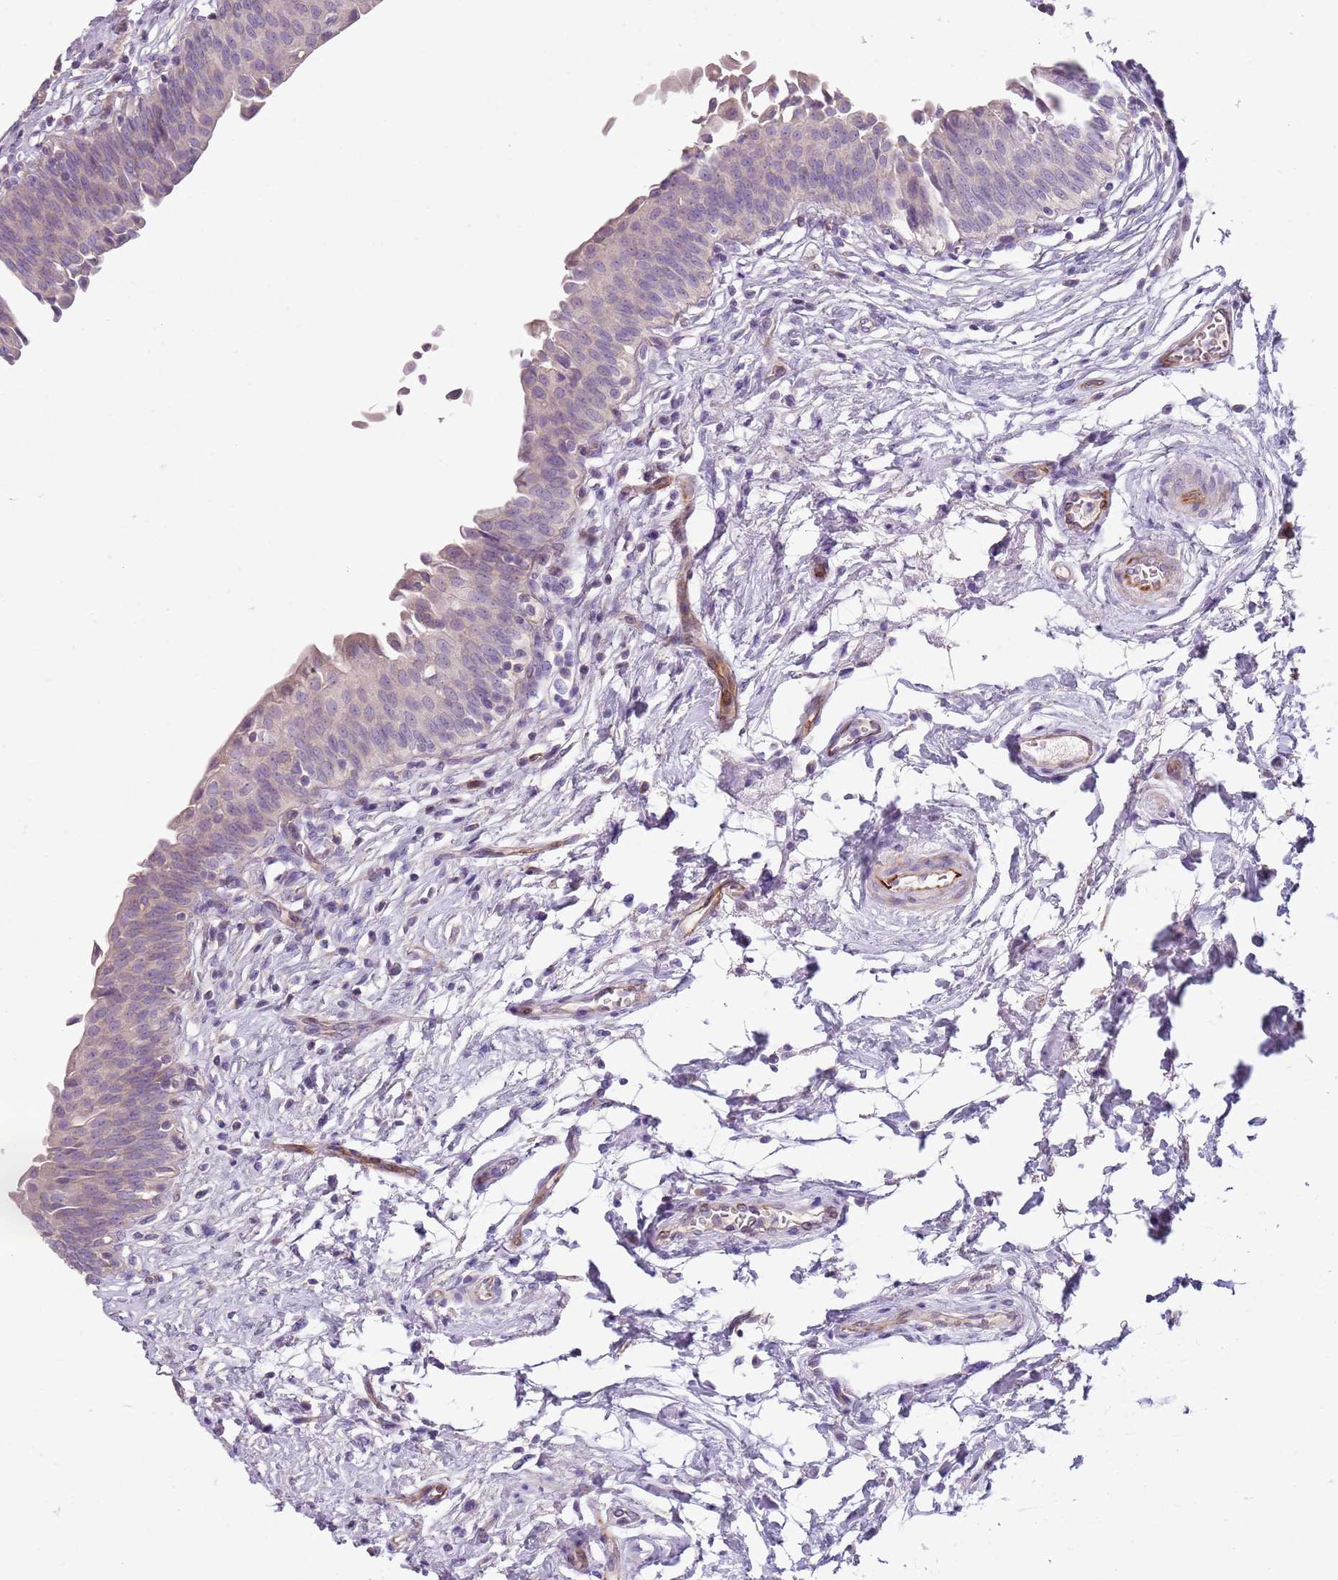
{"staining": {"intensity": "weak", "quantity": "25%-75%", "location": "cytoplasmic/membranous"}, "tissue": "urinary bladder", "cell_type": "Urothelial cells", "image_type": "normal", "snomed": [{"axis": "morphology", "description": "Normal tissue, NOS"}, {"axis": "topography", "description": "Urinary bladder"}], "caption": "Urinary bladder stained for a protein demonstrates weak cytoplasmic/membranous positivity in urothelial cells.", "gene": "ZNF583", "patient": {"sex": "male", "age": 83}}